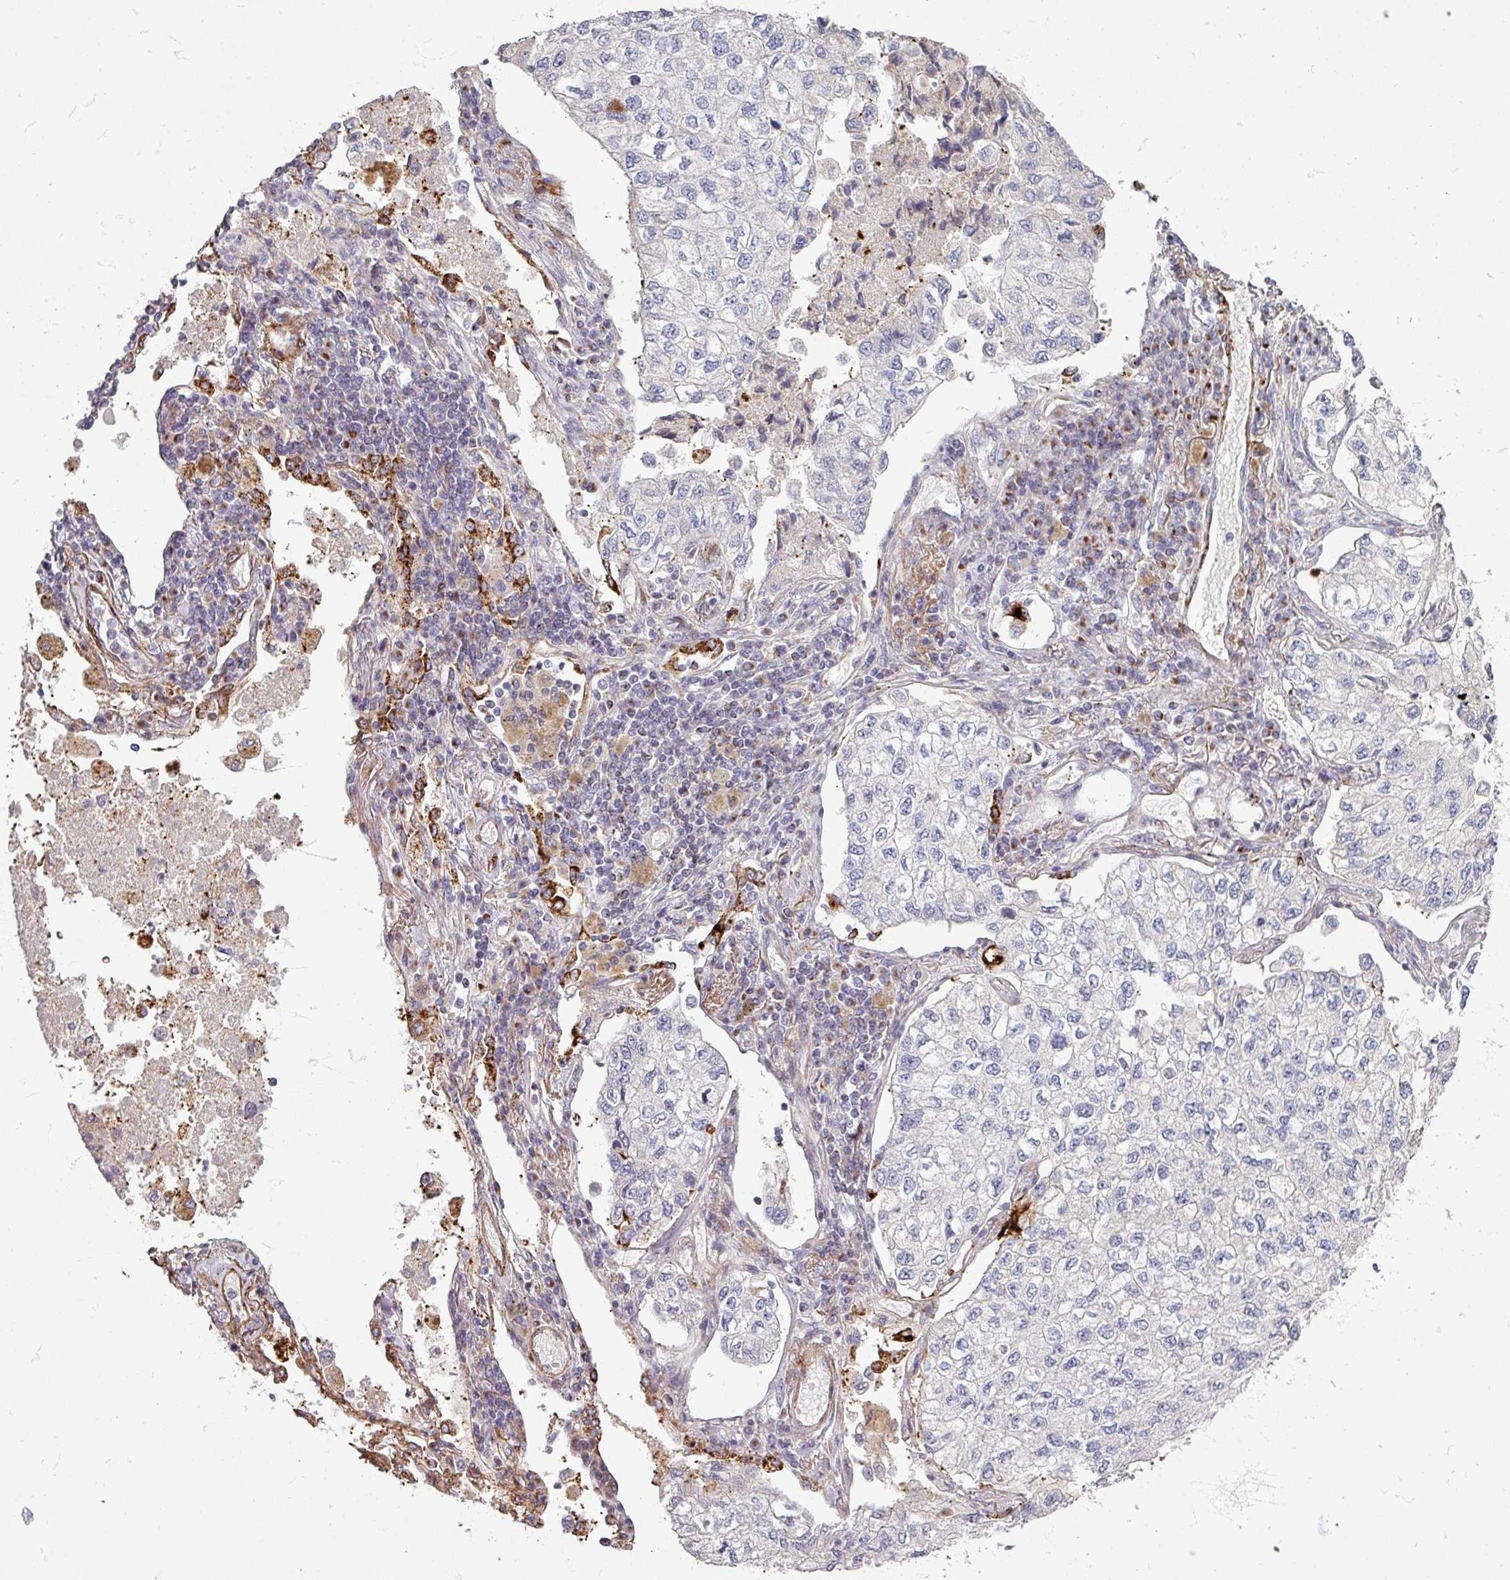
{"staining": {"intensity": "negative", "quantity": "none", "location": "none"}, "tissue": "lung cancer", "cell_type": "Tumor cells", "image_type": "cancer", "snomed": [{"axis": "morphology", "description": "Adenocarcinoma, NOS"}, {"axis": "topography", "description": "Lung"}], "caption": "Lung cancer was stained to show a protein in brown. There is no significant staining in tumor cells.", "gene": "GABARAPL1", "patient": {"sex": "male", "age": 63}}